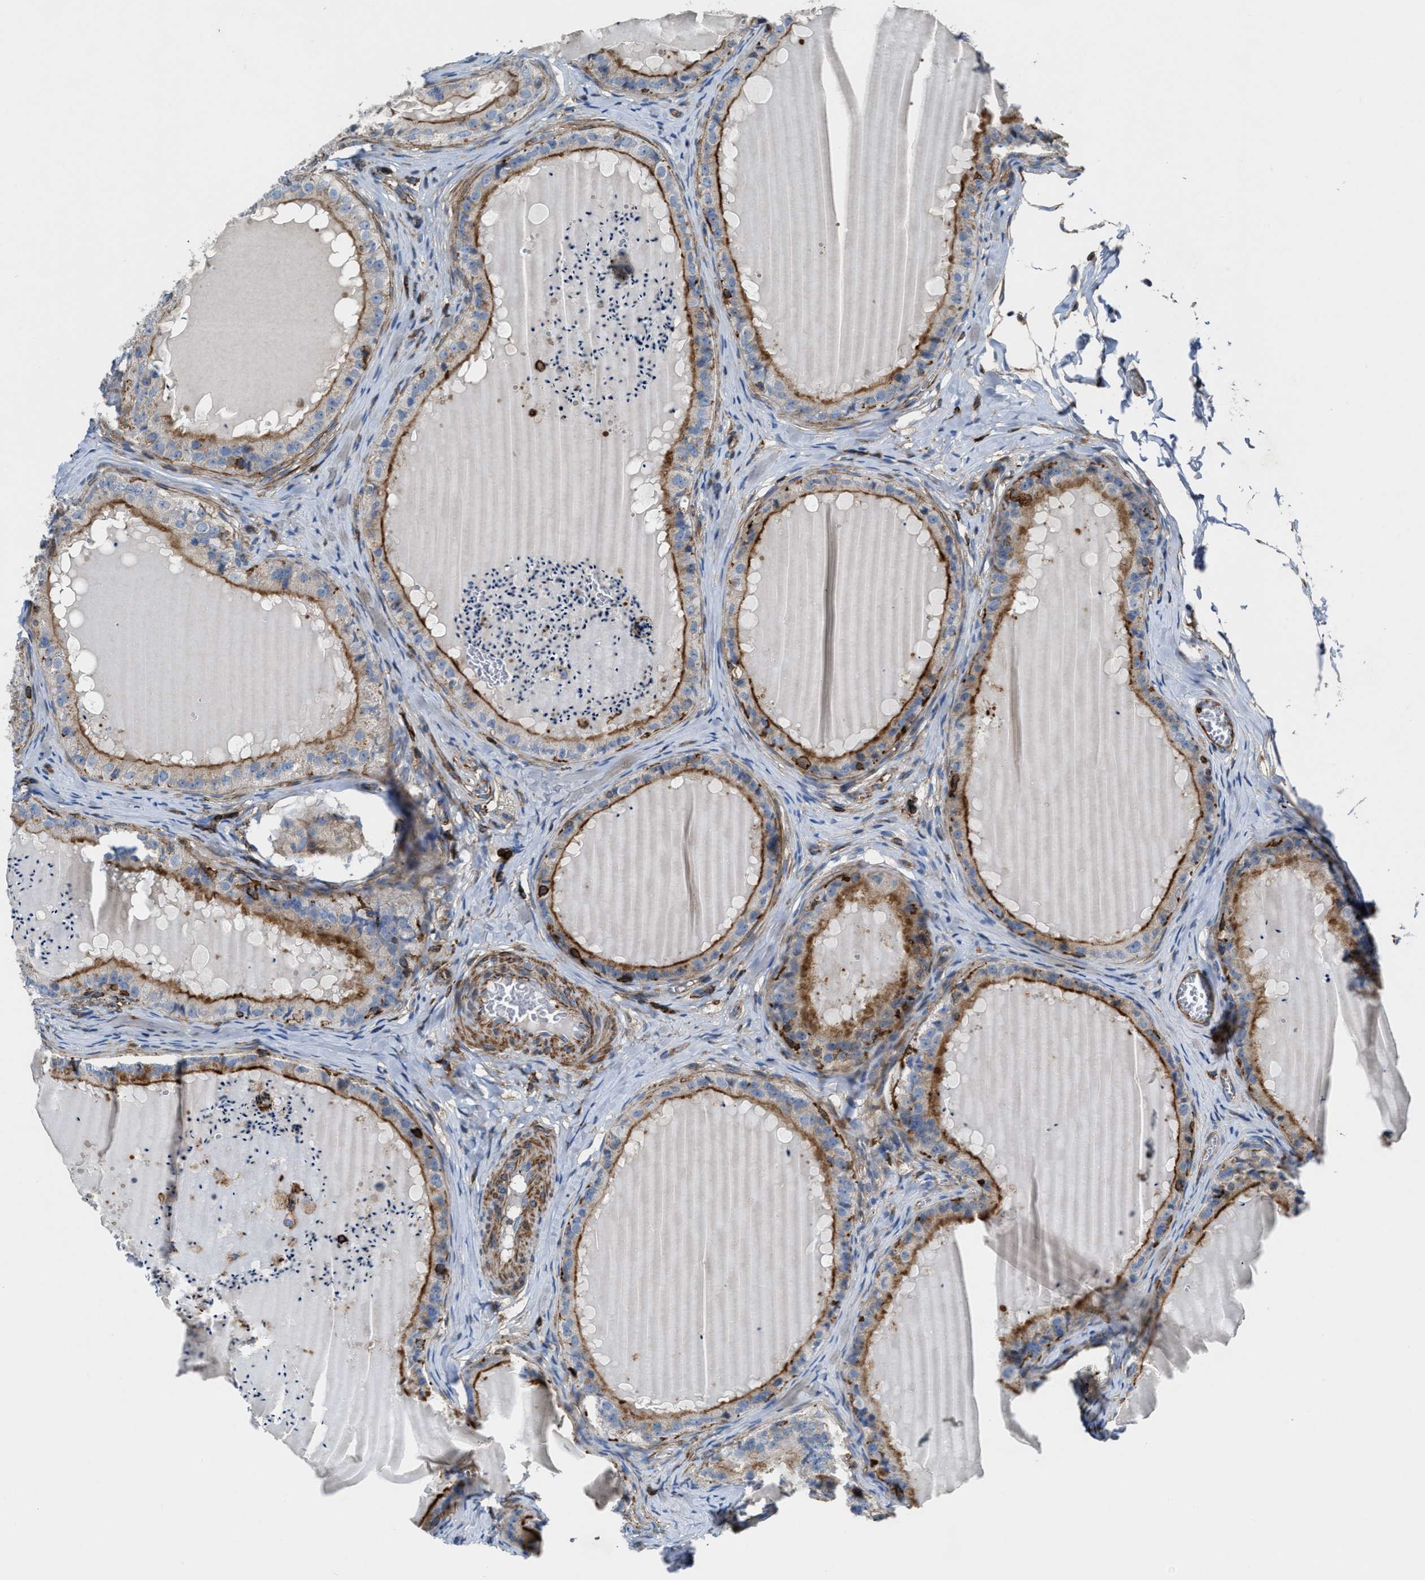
{"staining": {"intensity": "moderate", "quantity": ">75%", "location": "cytoplasmic/membranous"}, "tissue": "epididymis", "cell_type": "Glandular cells", "image_type": "normal", "snomed": [{"axis": "morphology", "description": "Normal tissue, NOS"}, {"axis": "topography", "description": "Epididymis"}], "caption": "Immunohistochemical staining of unremarkable epididymis reveals medium levels of moderate cytoplasmic/membranous expression in about >75% of glandular cells. (Brightfield microscopy of DAB IHC at high magnification).", "gene": "AGPAT2", "patient": {"sex": "male", "age": 31}}